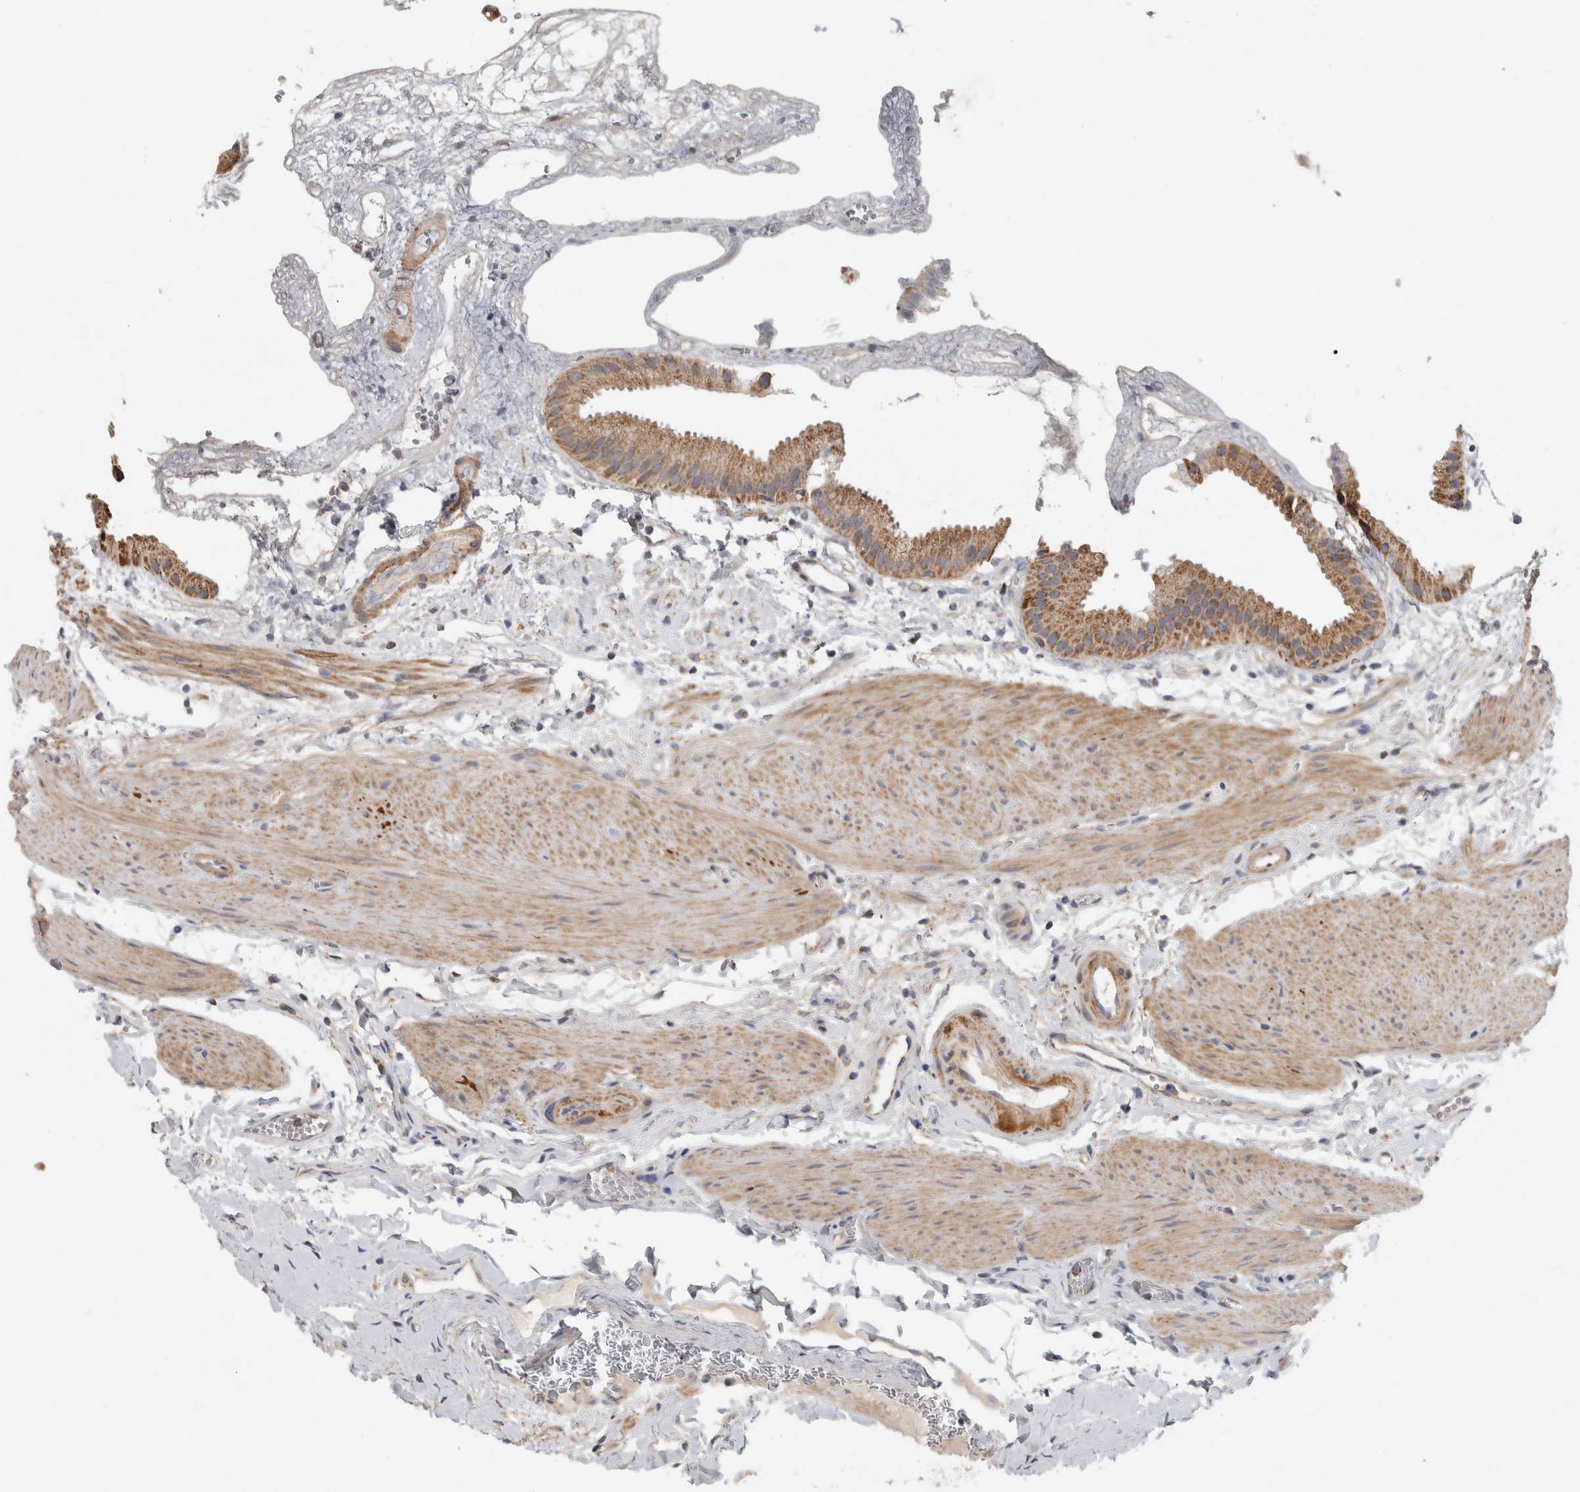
{"staining": {"intensity": "strong", "quantity": ">75%", "location": "cytoplasmic/membranous"}, "tissue": "gallbladder", "cell_type": "Glandular cells", "image_type": "normal", "snomed": [{"axis": "morphology", "description": "Normal tissue, NOS"}, {"axis": "topography", "description": "Gallbladder"}], "caption": "Protein expression analysis of benign gallbladder shows strong cytoplasmic/membranous expression in approximately >75% of glandular cells. (IHC, brightfield microscopy, high magnification).", "gene": "ST8SIA1", "patient": {"sex": "female", "age": 64}}